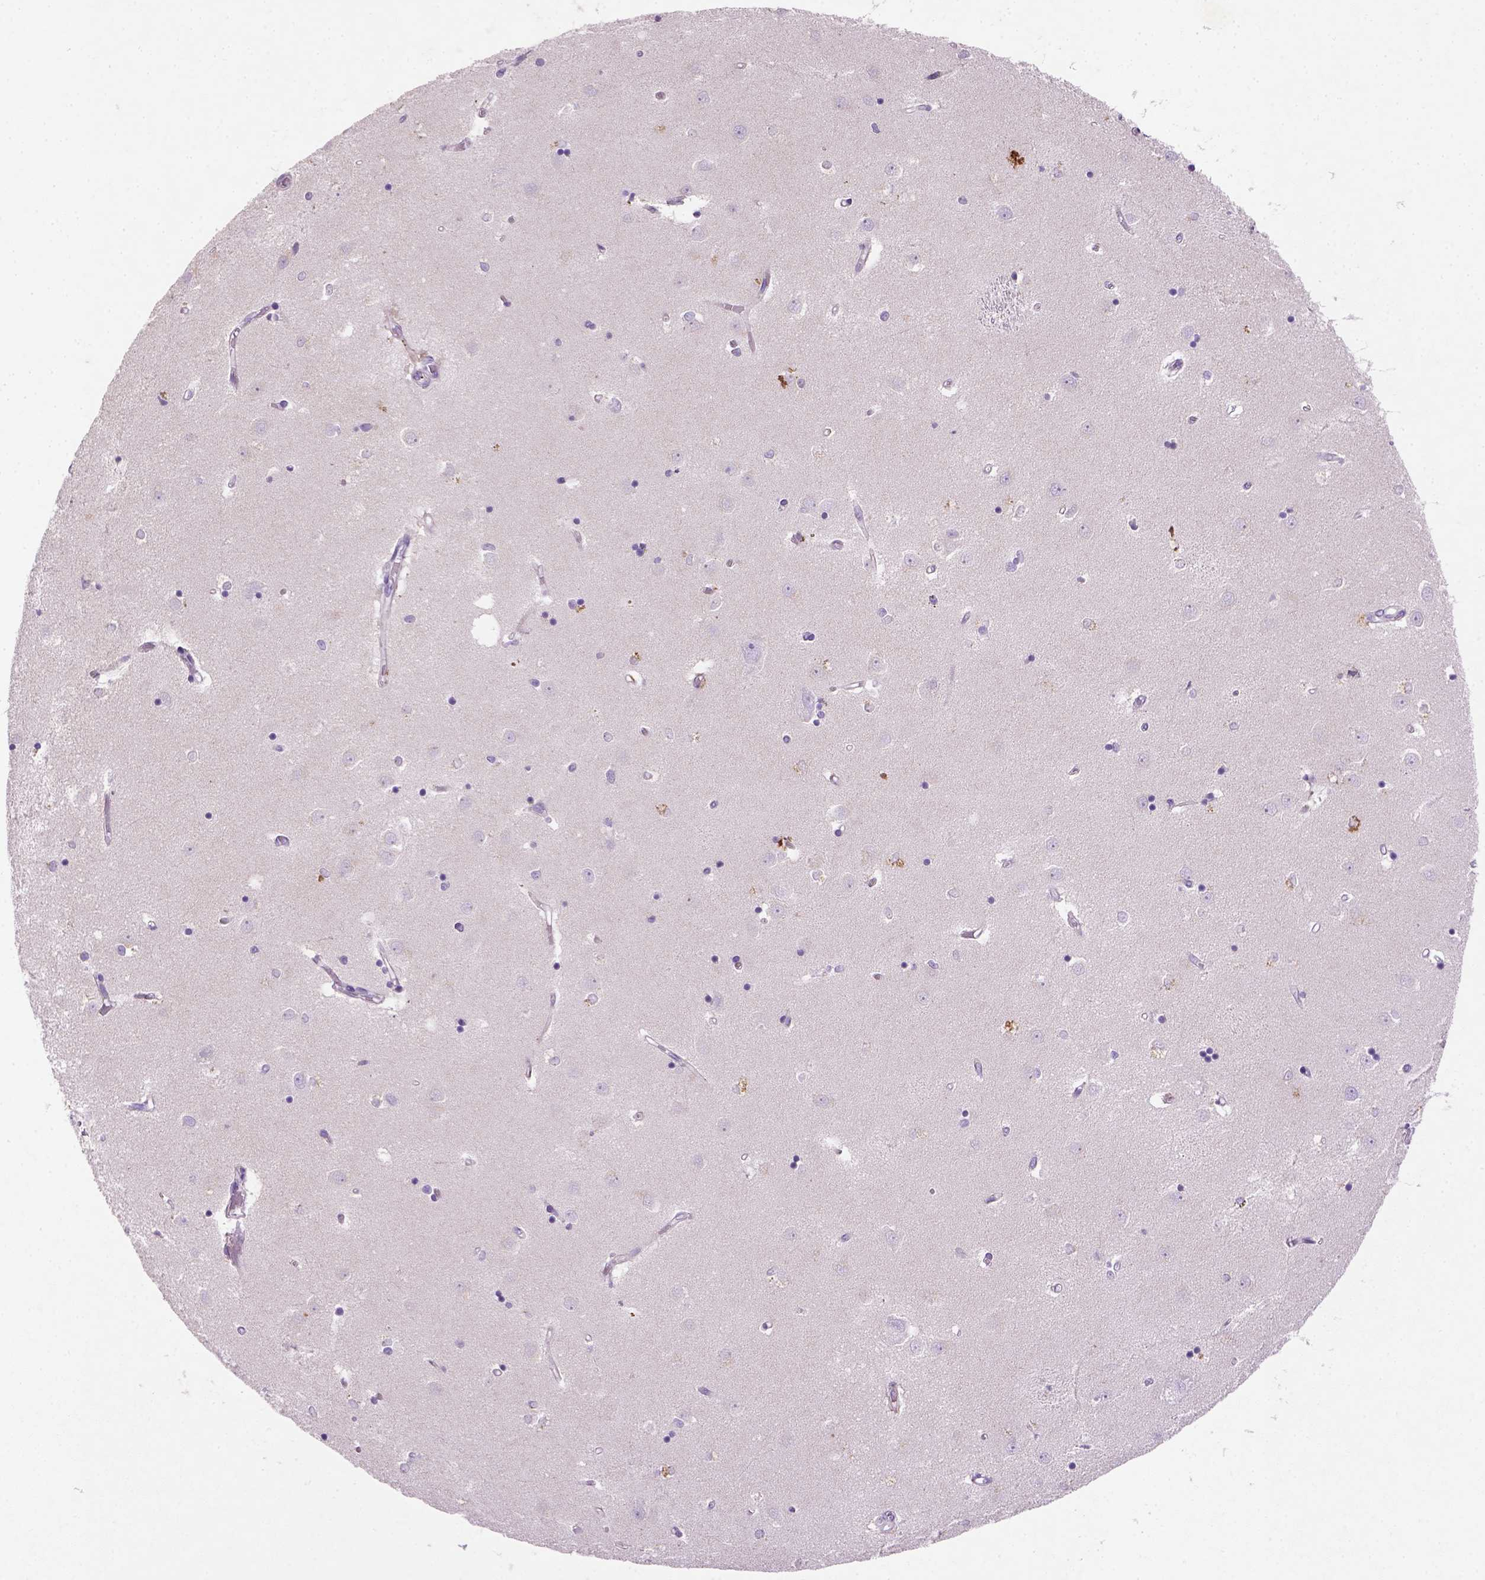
{"staining": {"intensity": "negative", "quantity": "none", "location": "none"}, "tissue": "caudate", "cell_type": "Glial cells", "image_type": "normal", "snomed": [{"axis": "morphology", "description": "Normal tissue, NOS"}, {"axis": "topography", "description": "Lateral ventricle wall"}], "caption": "Caudate was stained to show a protein in brown. There is no significant staining in glial cells. Brightfield microscopy of immunohistochemistry stained with DAB (3,3'-diaminobenzidine) (brown) and hematoxylin (blue), captured at high magnification.", "gene": "NUDT2", "patient": {"sex": "male", "age": 54}}